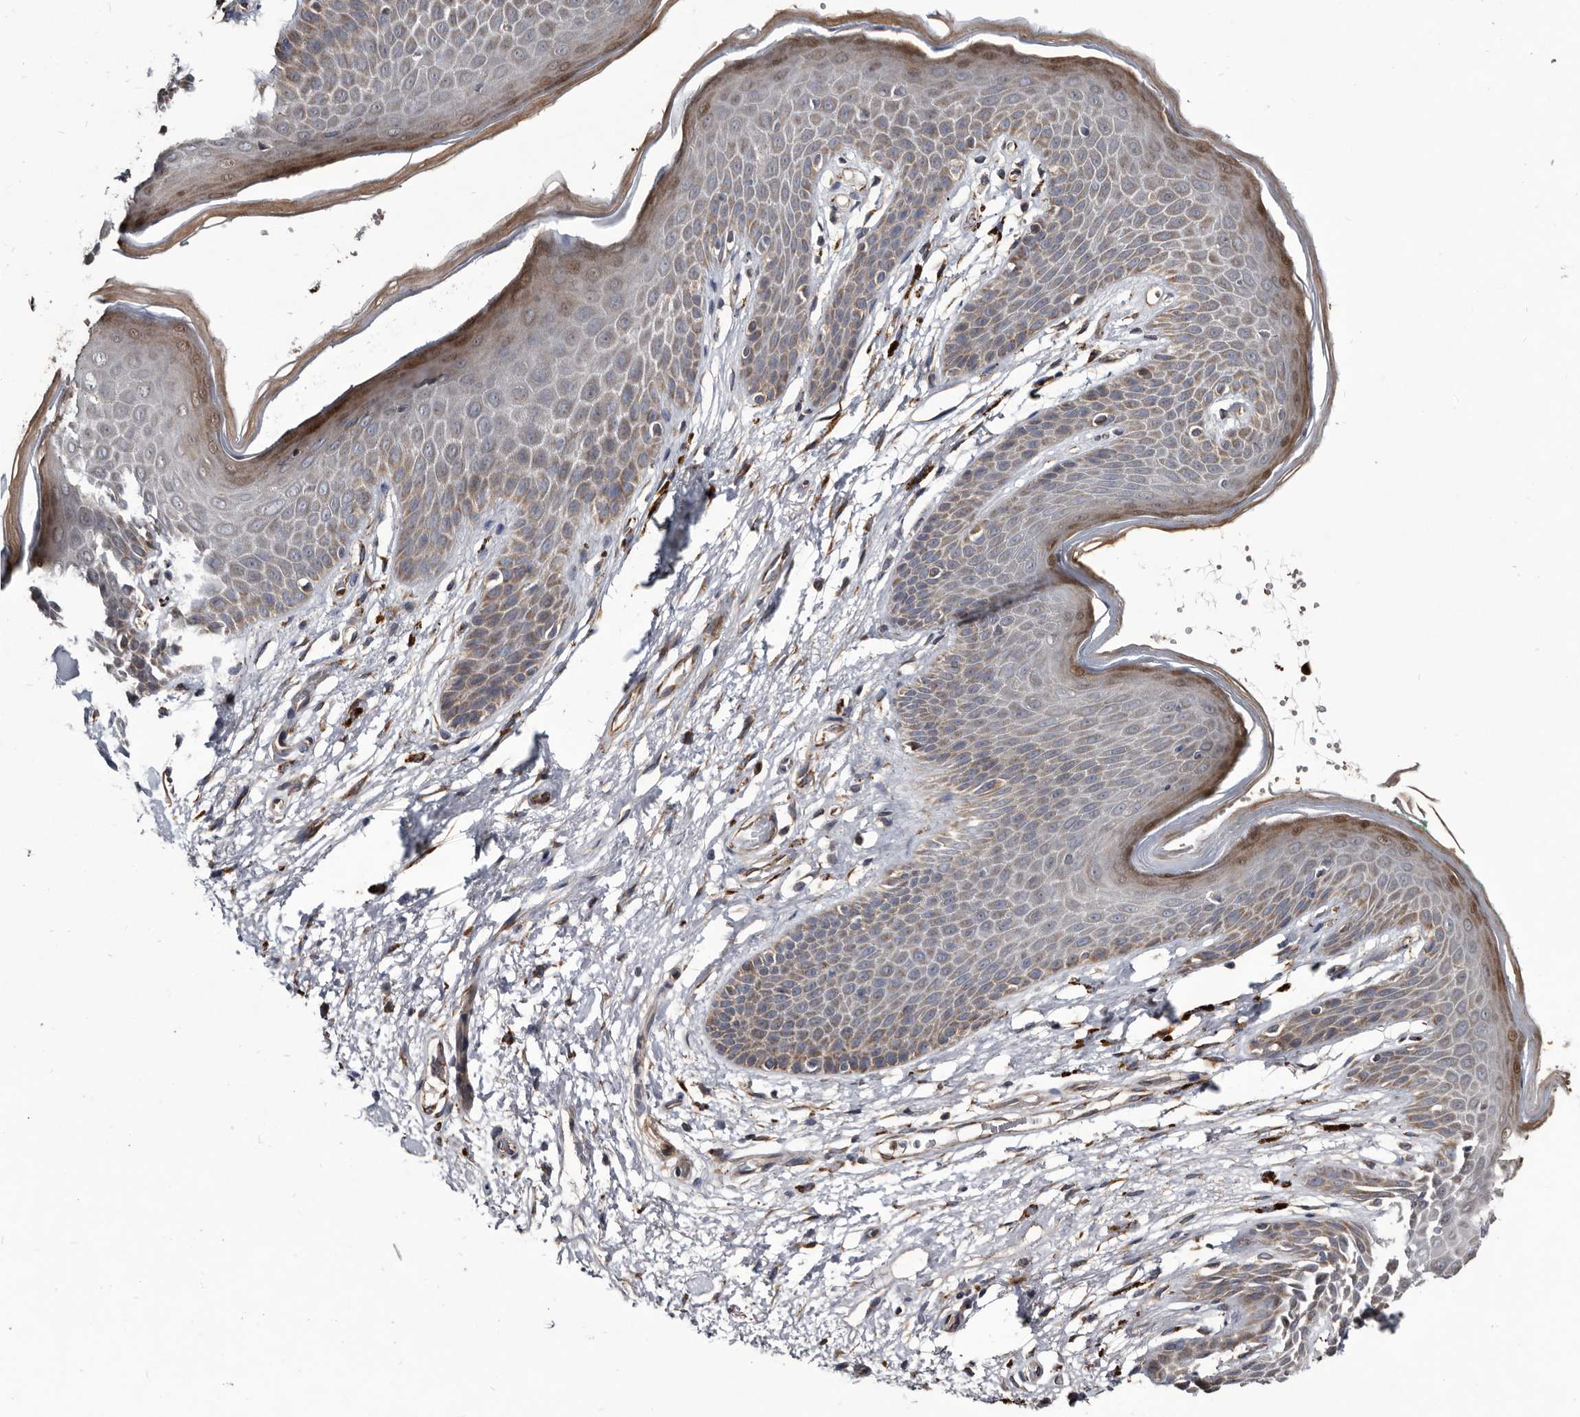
{"staining": {"intensity": "moderate", "quantity": "<25%", "location": "cytoplasmic/membranous"}, "tissue": "skin", "cell_type": "Epidermal cells", "image_type": "normal", "snomed": [{"axis": "morphology", "description": "Normal tissue, NOS"}, {"axis": "topography", "description": "Anal"}], "caption": "IHC of benign skin displays low levels of moderate cytoplasmic/membranous staining in about <25% of epidermal cells.", "gene": "CTSA", "patient": {"sex": "male", "age": 74}}